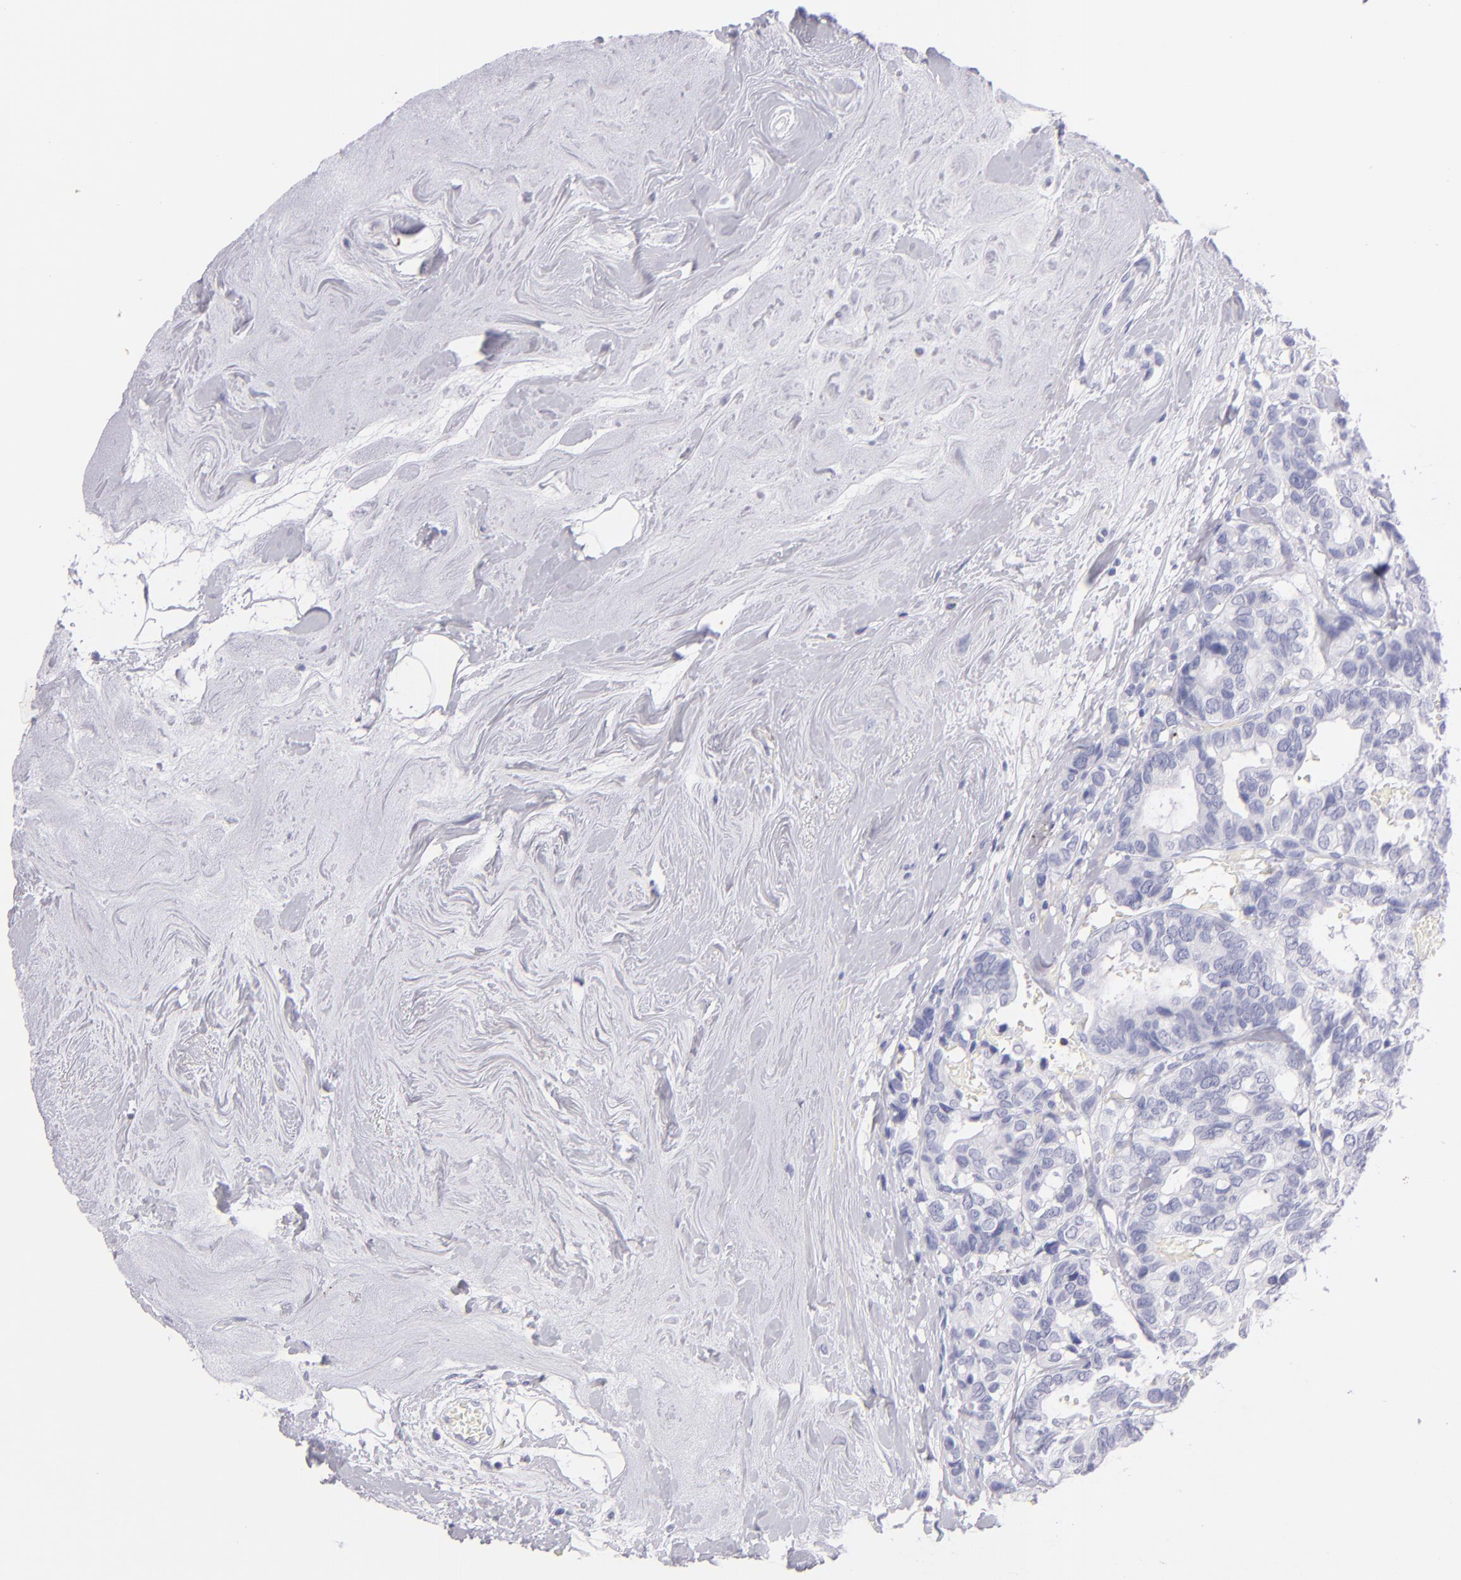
{"staining": {"intensity": "negative", "quantity": "none", "location": "none"}, "tissue": "breast cancer", "cell_type": "Tumor cells", "image_type": "cancer", "snomed": [{"axis": "morphology", "description": "Duct carcinoma"}, {"axis": "topography", "description": "Breast"}], "caption": "Invasive ductal carcinoma (breast) was stained to show a protein in brown. There is no significant positivity in tumor cells.", "gene": "PRF1", "patient": {"sex": "female", "age": 69}}